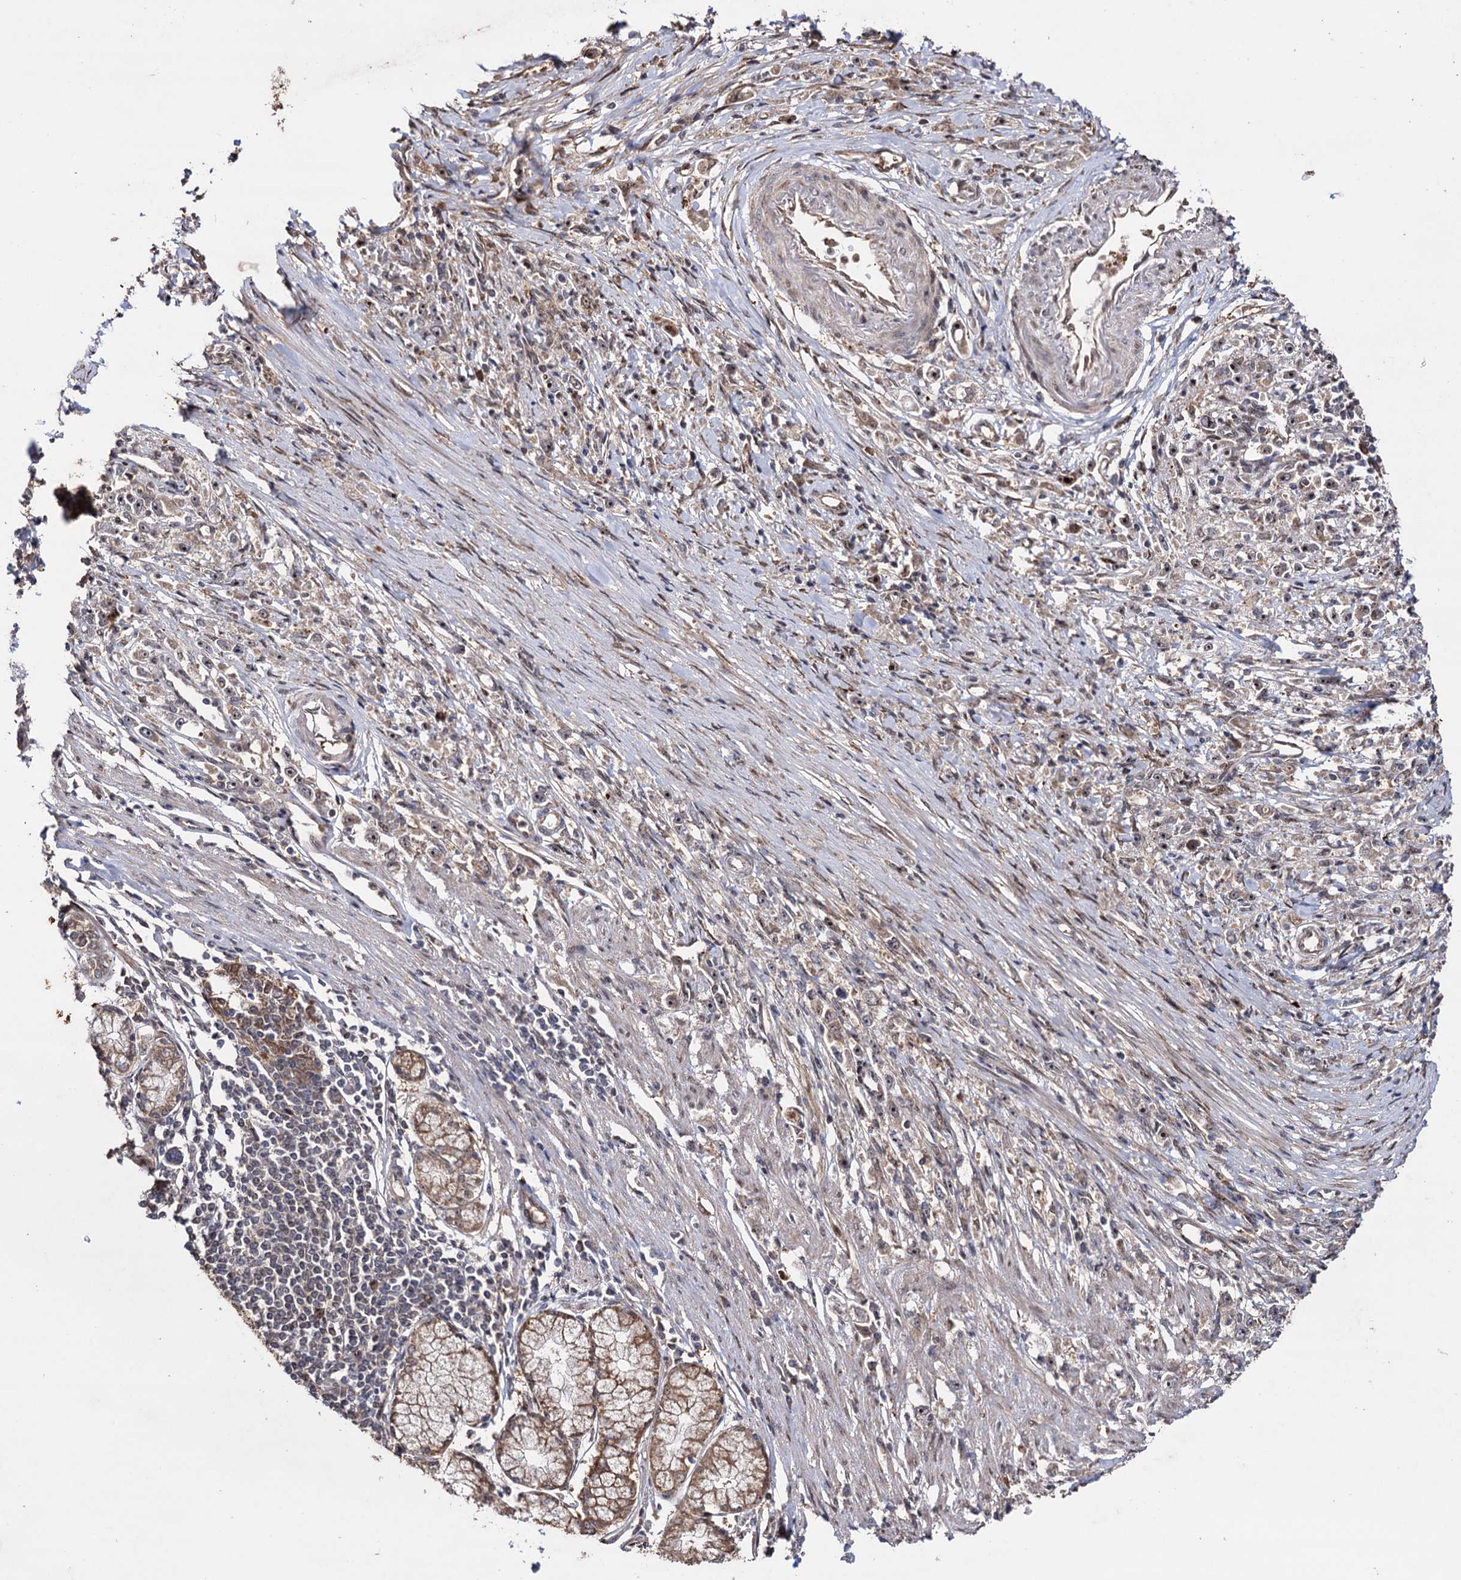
{"staining": {"intensity": "negative", "quantity": "none", "location": "none"}, "tissue": "stomach cancer", "cell_type": "Tumor cells", "image_type": "cancer", "snomed": [{"axis": "morphology", "description": "Adenocarcinoma, NOS"}, {"axis": "topography", "description": "Stomach"}], "caption": "The photomicrograph demonstrates no staining of tumor cells in stomach cancer (adenocarcinoma).", "gene": "PIGB", "patient": {"sex": "female", "age": 59}}